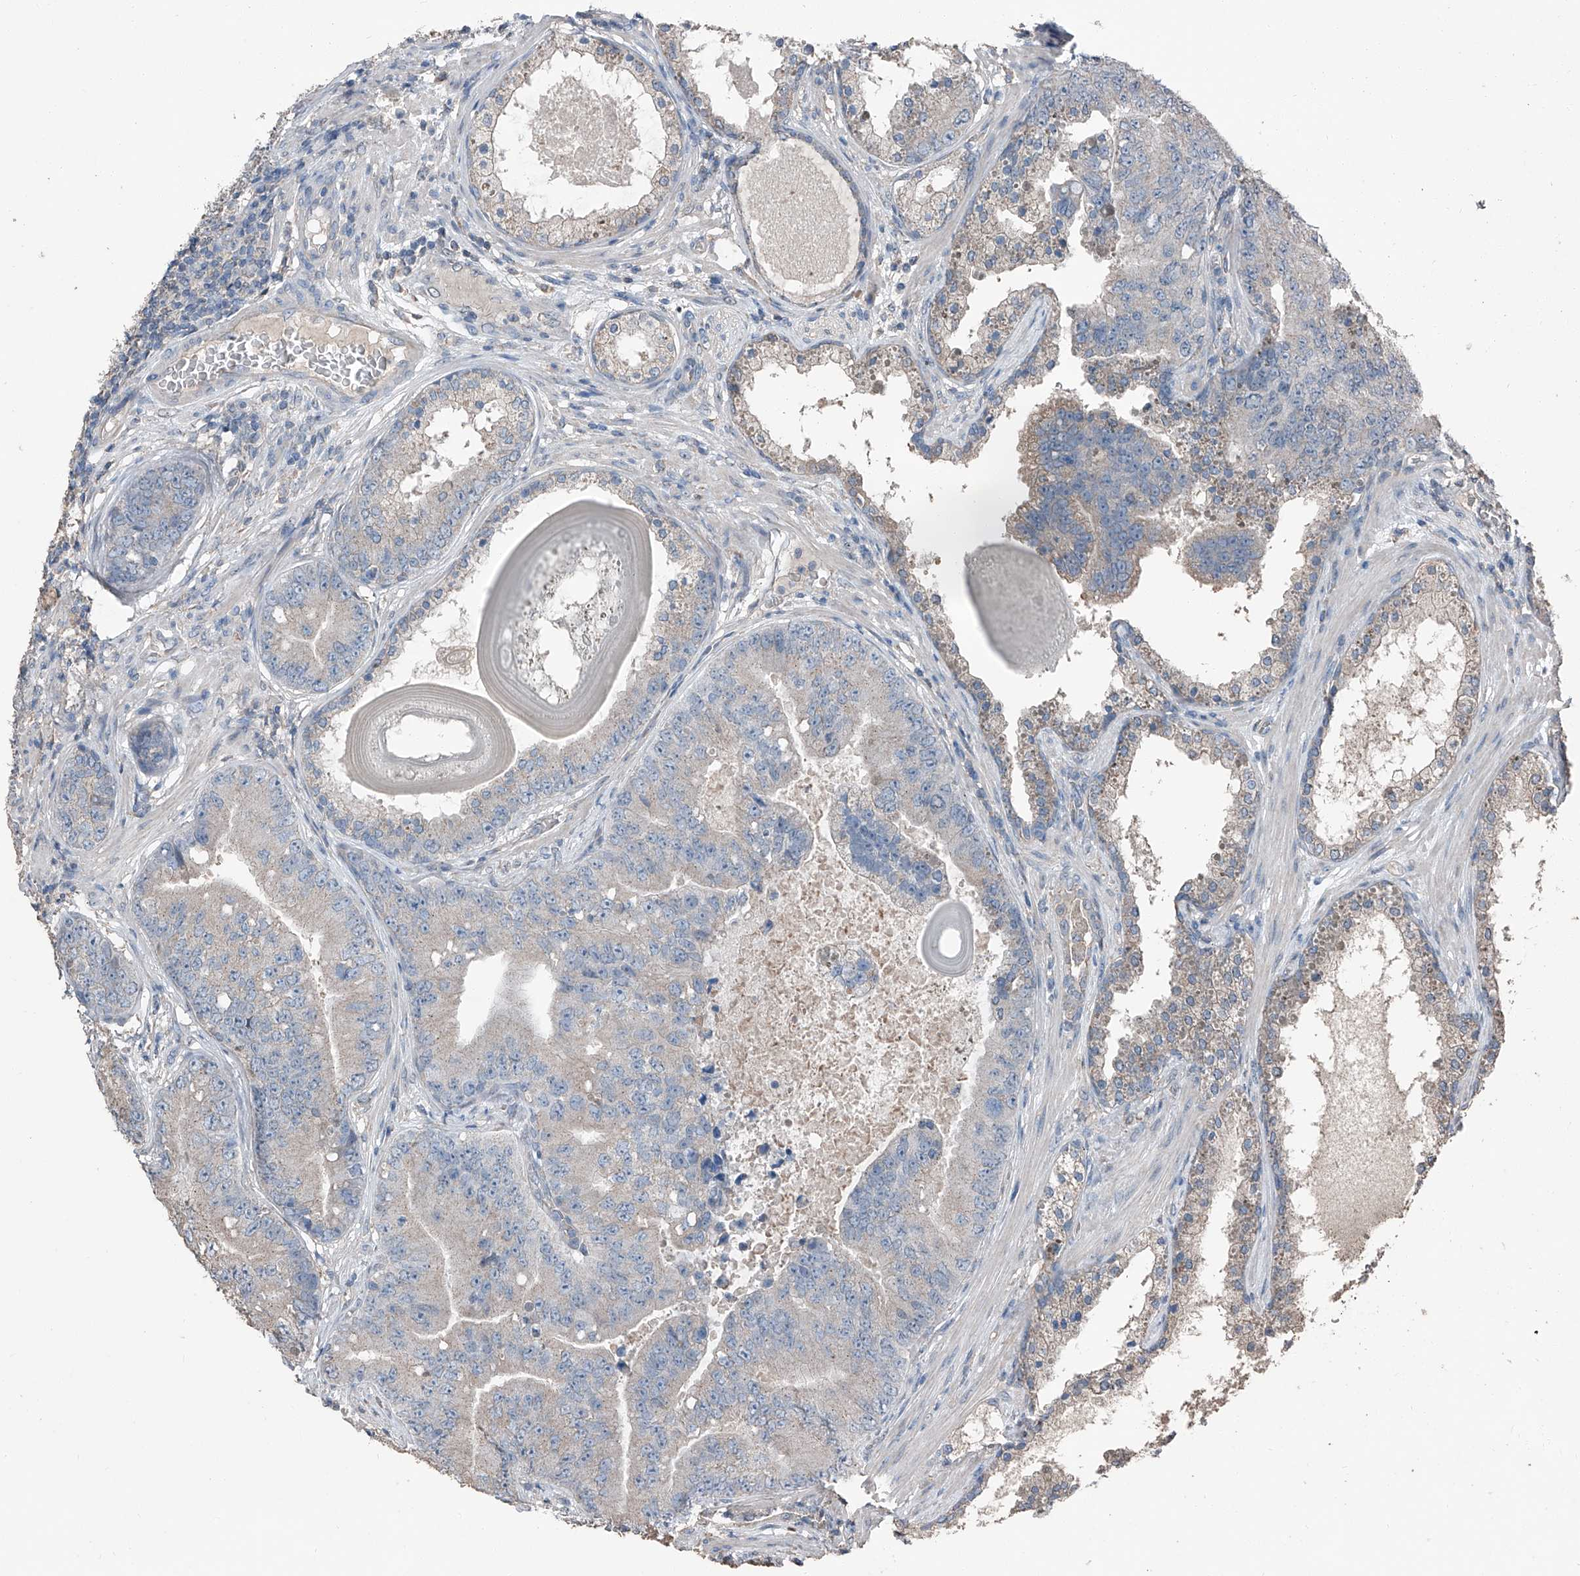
{"staining": {"intensity": "negative", "quantity": "none", "location": "none"}, "tissue": "prostate cancer", "cell_type": "Tumor cells", "image_type": "cancer", "snomed": [{"axis": "morphology", "description": "Adenocarcinoma, High grade"}, {"axis": "topography", "description": "Prostate"}], "caption": "Immunohistochemistry (IHC) image of neoplastic tissue: human adenocarcinoma (high-grade) (prostate) stained with DAB shows no significant protein expression in tumor cells.", "gene": "MAMLD1", "patient": {"sex": "male", "age": 70}}